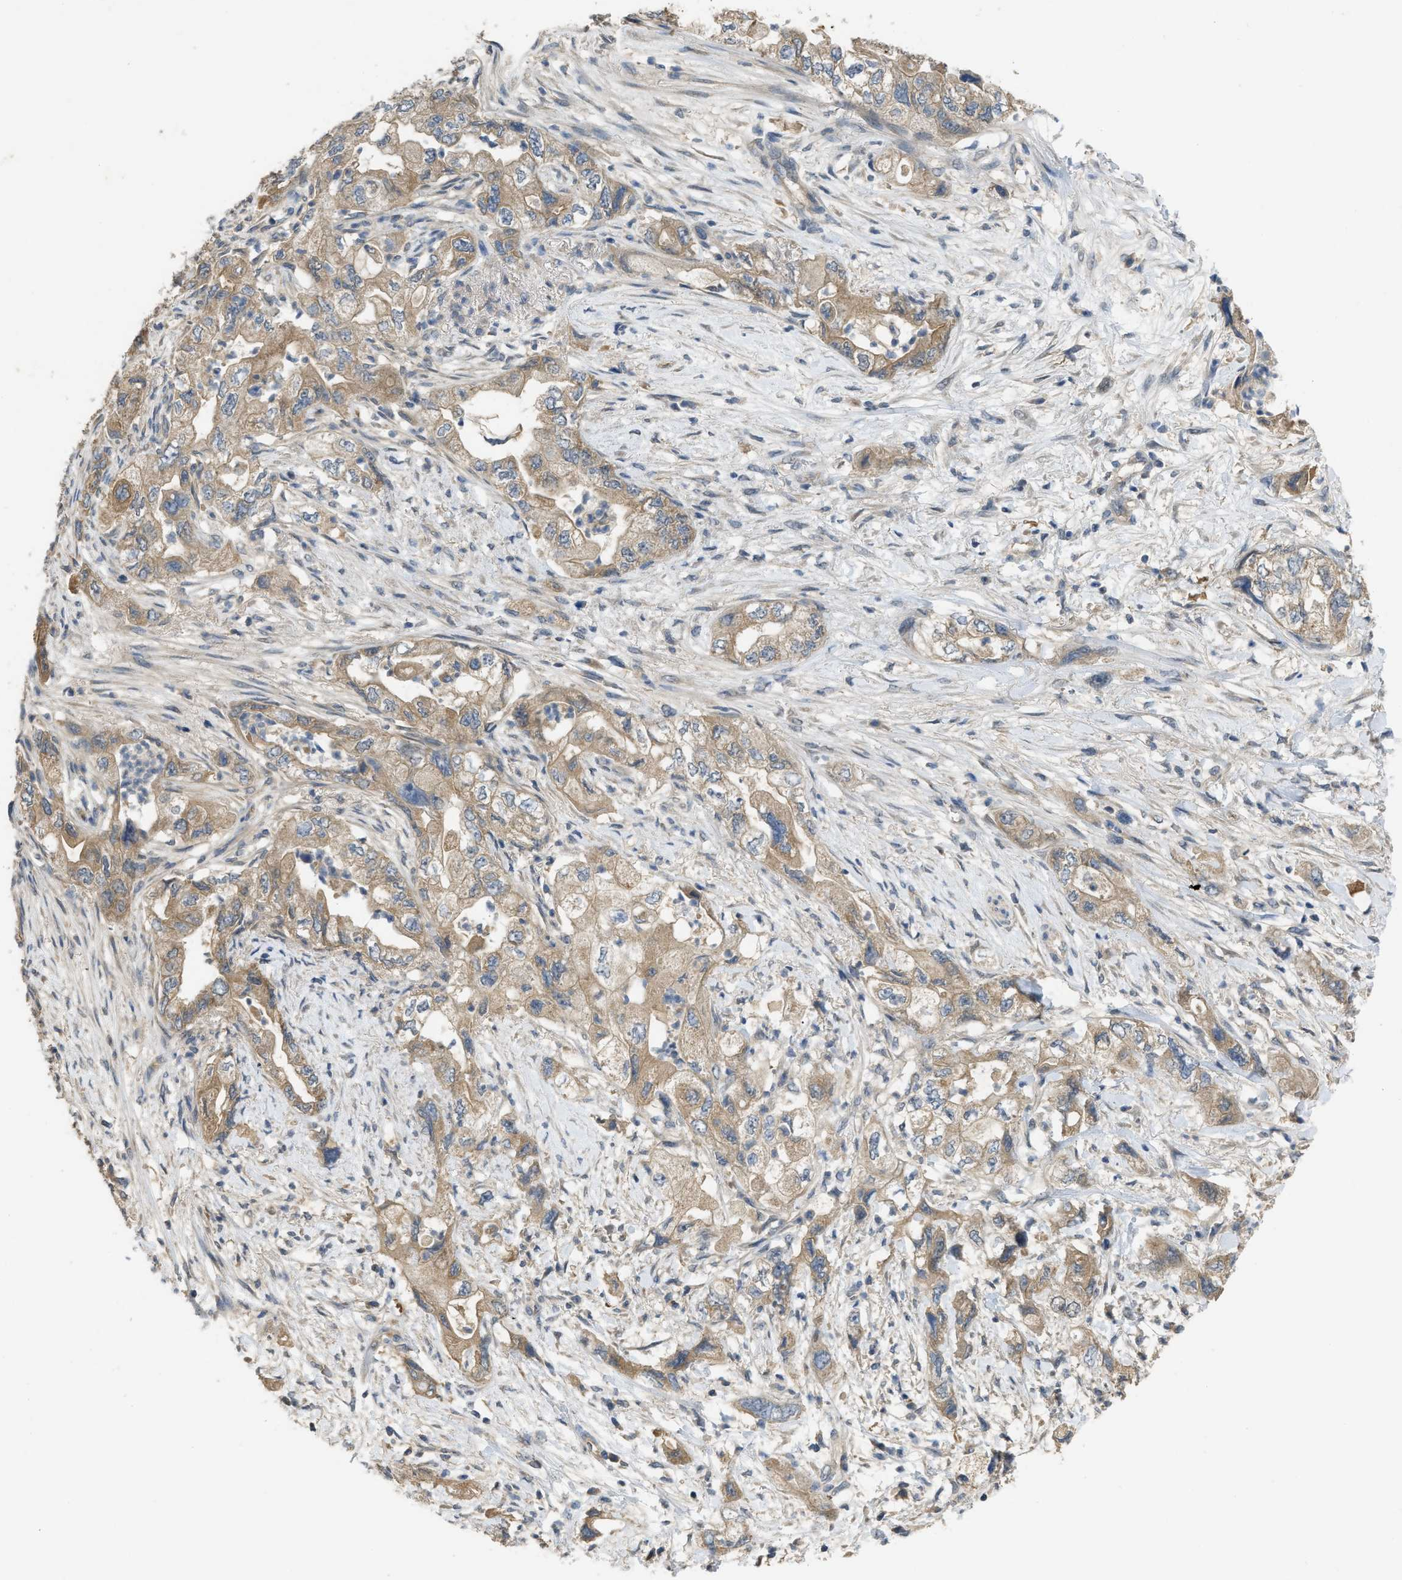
{"staining": {"intensity": "moderate", "quantity": ">75%", "location": "cytoplasmic/membranous"}, "tissue": "pancreatic cancer", "cell_type": "Tumor cells", "image_type": "cancer", "snomed": [{"axis": "morphology", "description": "Adenocarcinoma, NOS"}, {"axis": "topography", "description": "Pancreas"}], "caption": "Pancreatic adenocarcinoma stained for a protein (brown) exhibits moderate cytoplasmic/membranous positive positivity in approximately >75% of tumor cells.", "gene": "PPP3CA", "patient": {"sex": "female", "age": 73}}